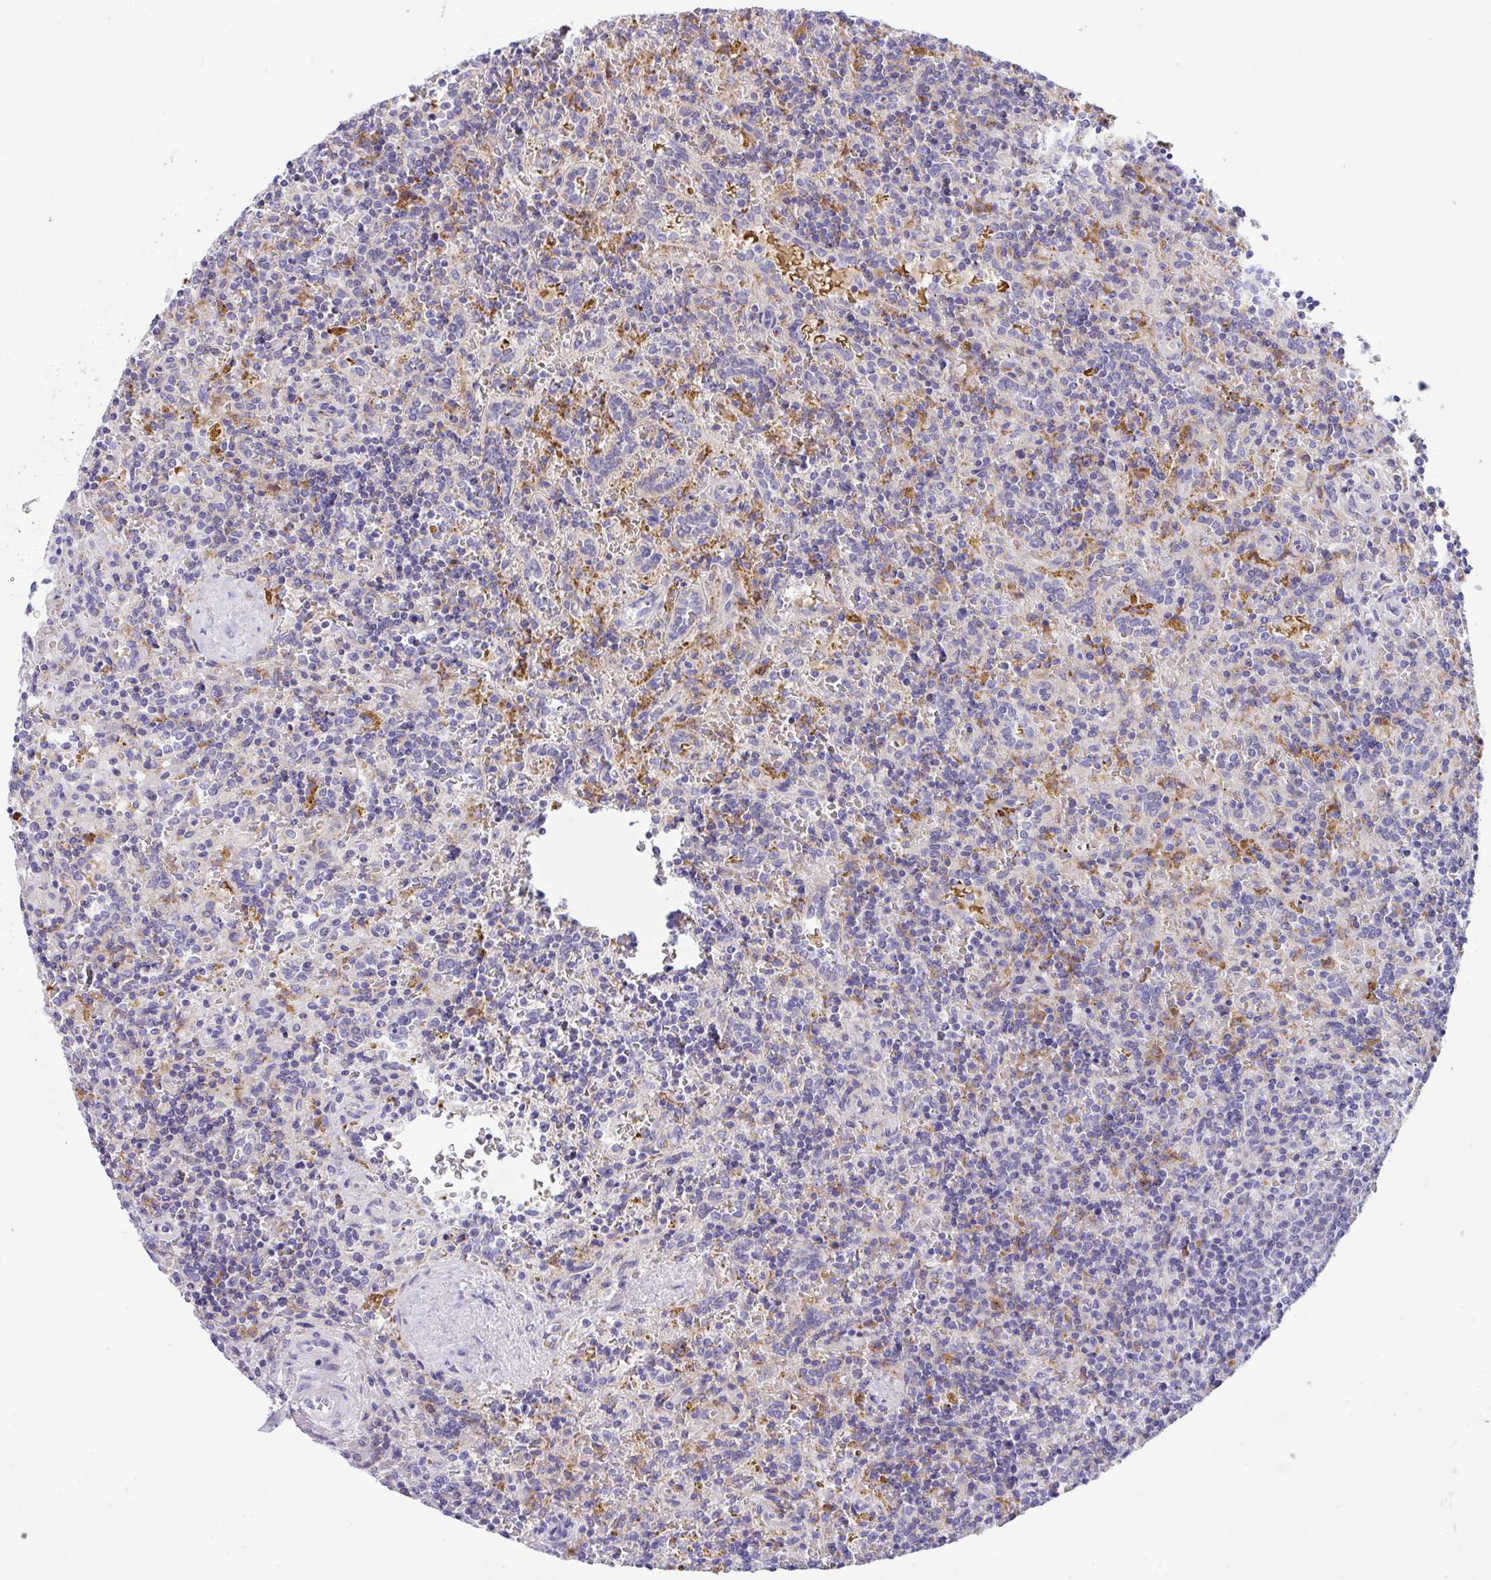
{"staining": {"intensity": "negative", "quantity": "none", "location": "none"}, "tissue": "lymphoma", "cell_type": "Tumor cells", "image_type": "cancer", "snomed": [{"axis": "morphology", "description": "Malignant lymphoma, non-Hodgkin's type, Low grade"}, {"axis": "topography", "description": "Spleen"}], "caption": "There is no significant staining in tumor cells of lymphoma. The staining was performed using DAB to visualize the protein expression in brown, while the nuclei were stained in blue with hematoxylin (Magnification: 20x).", "gene": "DTX3", "patient": {"sex": "male", "age": 67}}